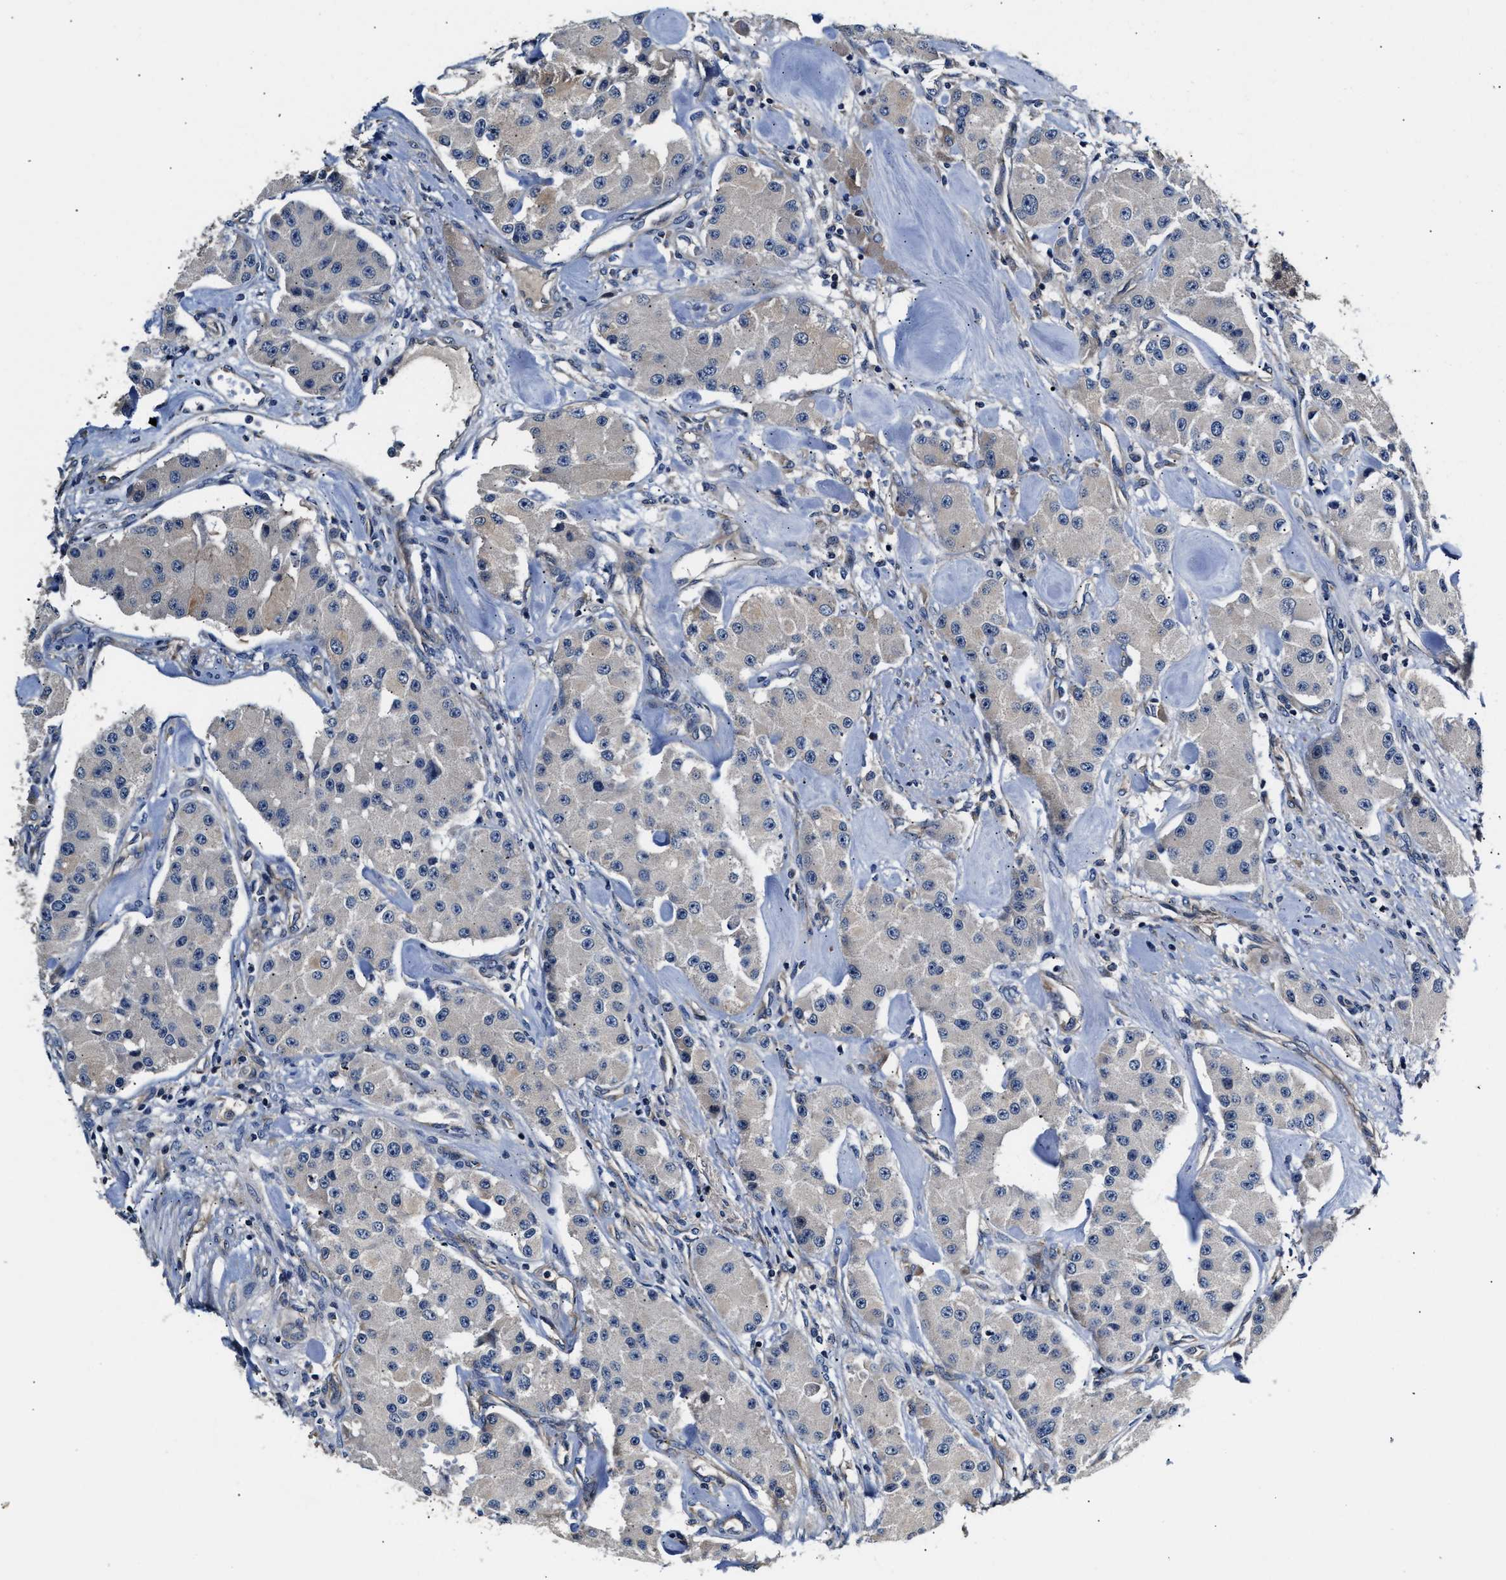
{"staining": {"intensity": "negative", "quantity": "none", "location": "none"}, "tissue": "carcinoid", "cell_type": "Tumor cells", "image_type": "cancer", "snomed": [{"axis": "morphology", "description": "Carcinoid, malignant, NOS"}, {"axis": "topography", "description": "Pancreas"}], "caption": "Protein analysis of carcinoid reveals no significant staining in tumor cells.", "gene": "TEX2", "patient": {"sex": "male", "age": 41}}